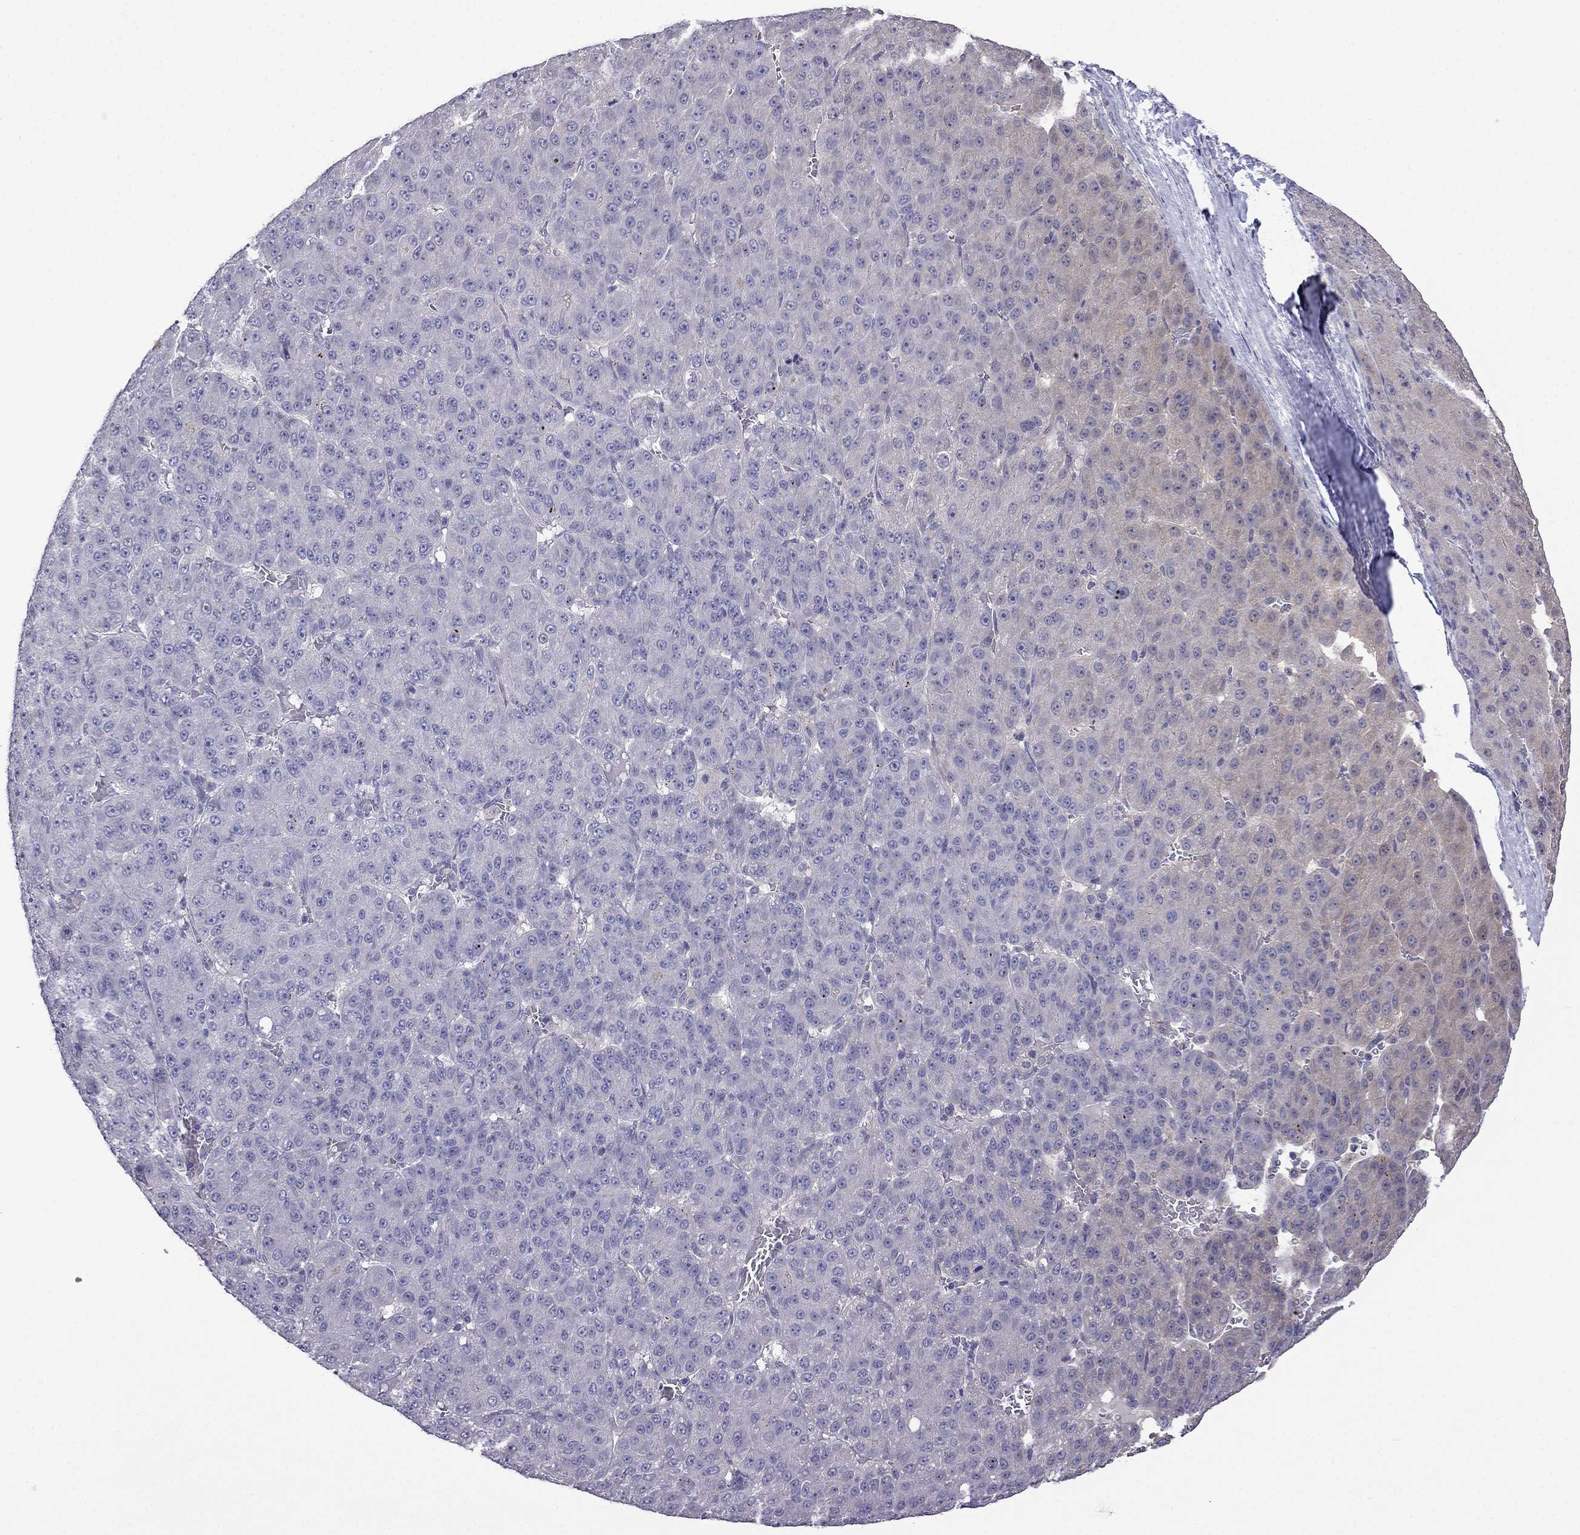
{"staining": {"intensity": "negative", "quantity": "none", "location": "none"}, "tissue": "liver cancer", "cell_type": "Tumor cells", "image_type": "cancer", "snomed": [{"axis": "morphology", "description": "Carcinoma, Hepatocellular, NOS"}, {"axis": "topography", "description": "Liver"}], "caption": "This is an immunohistochemistry (IHC) image of liver cancer. There is no staining in tumor cells.", "gene": "SCNN1D", "patient": {"sex": "male", "age": 67}}